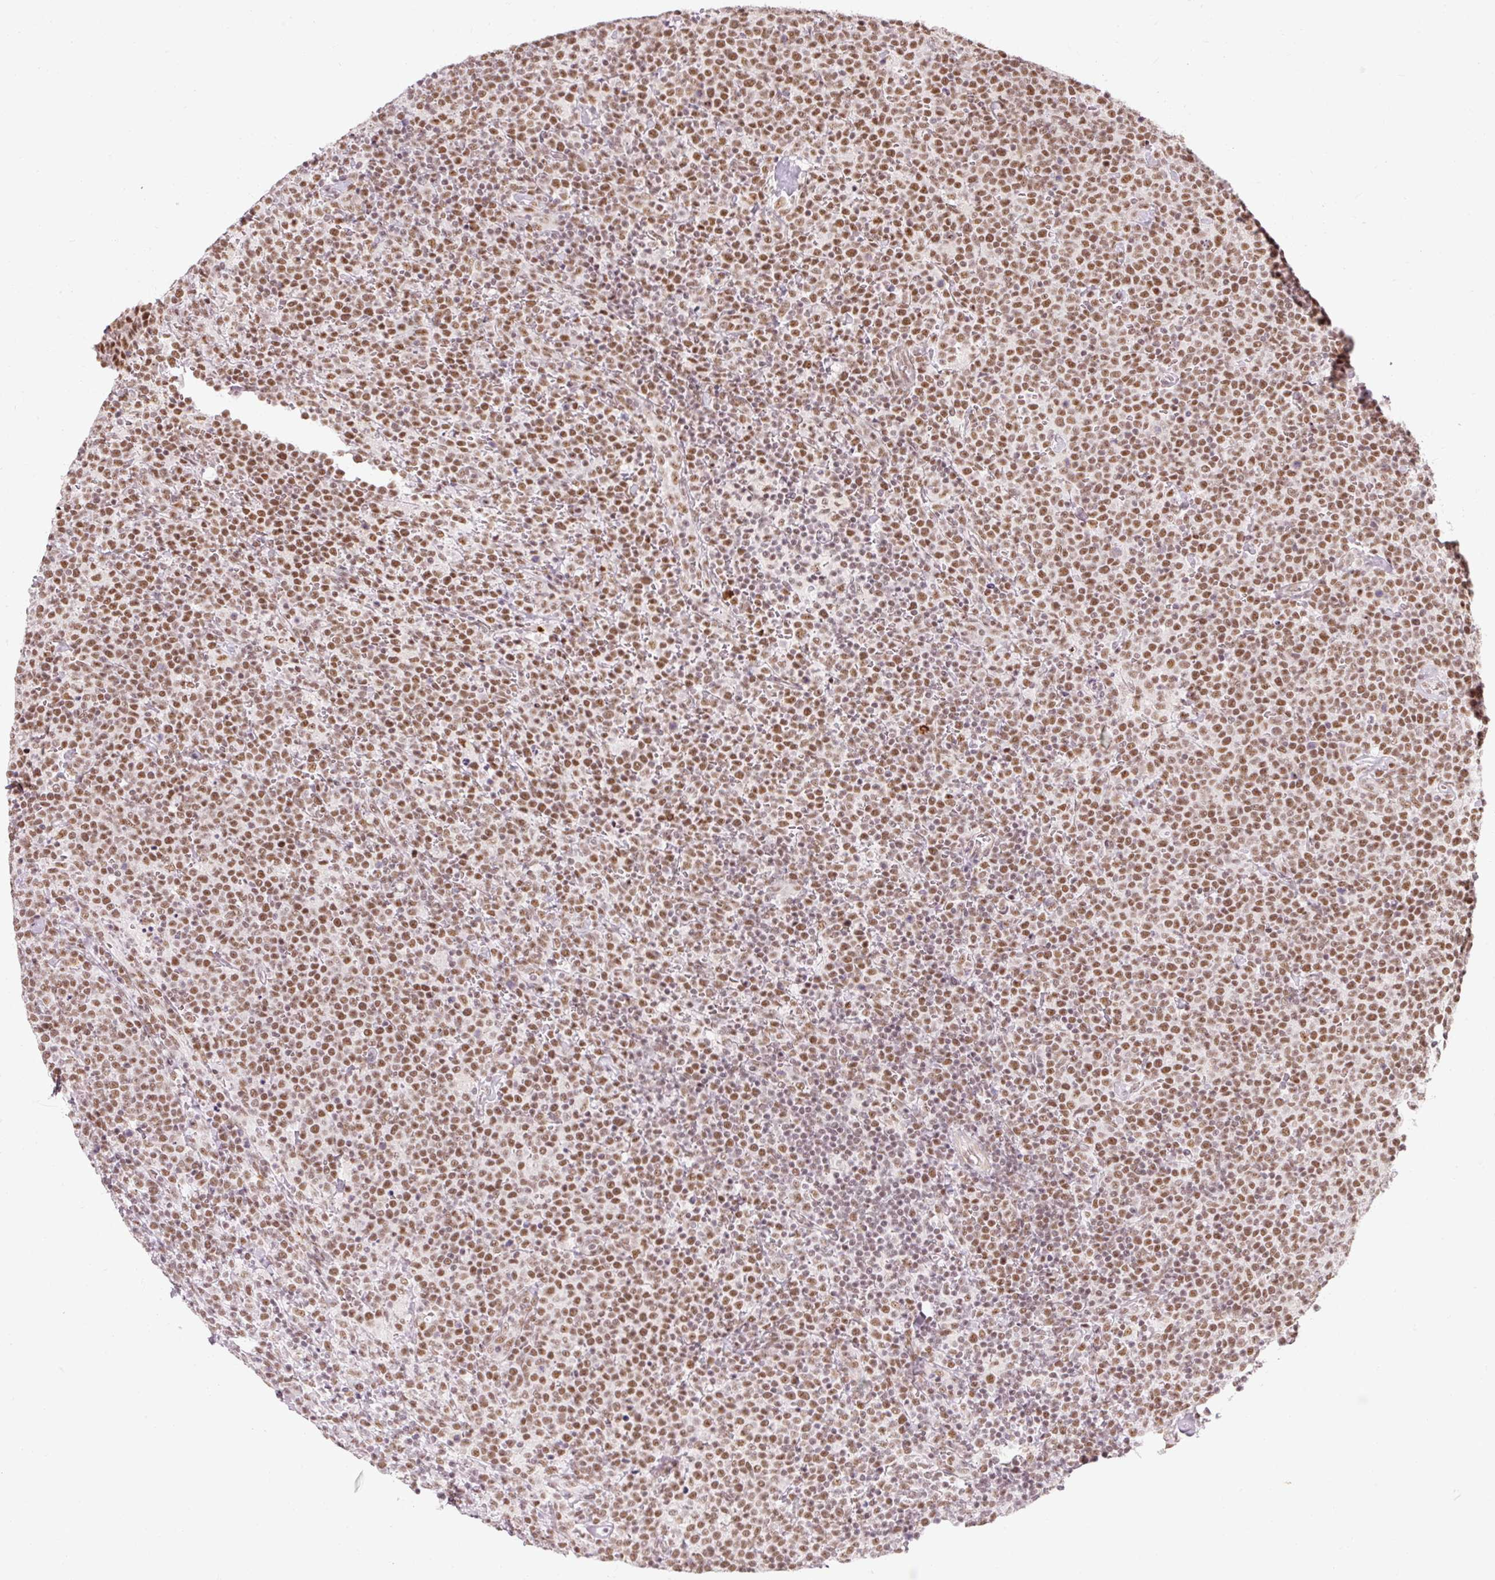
{"staining": {"intensity": "moderate", "quantity": ">75%", "location": "nuclear"}, "tissue": "lymphoma", "cell_type": "Tumor cells", "image_type": "cancer", "snomed": [{"axis": "morphology", "description": "Malignant lymphoma, non-Hodgkin's type, High grade"}, {"axis": "topography", "description": "Lymph node"}], "caption": "Tumor cells demonstrate medium levels of moderate nuclear expression in about >75% of cells in lymphoma.", "gene": "U2AF2", "patient": {"sex": "male", "age": 61}}